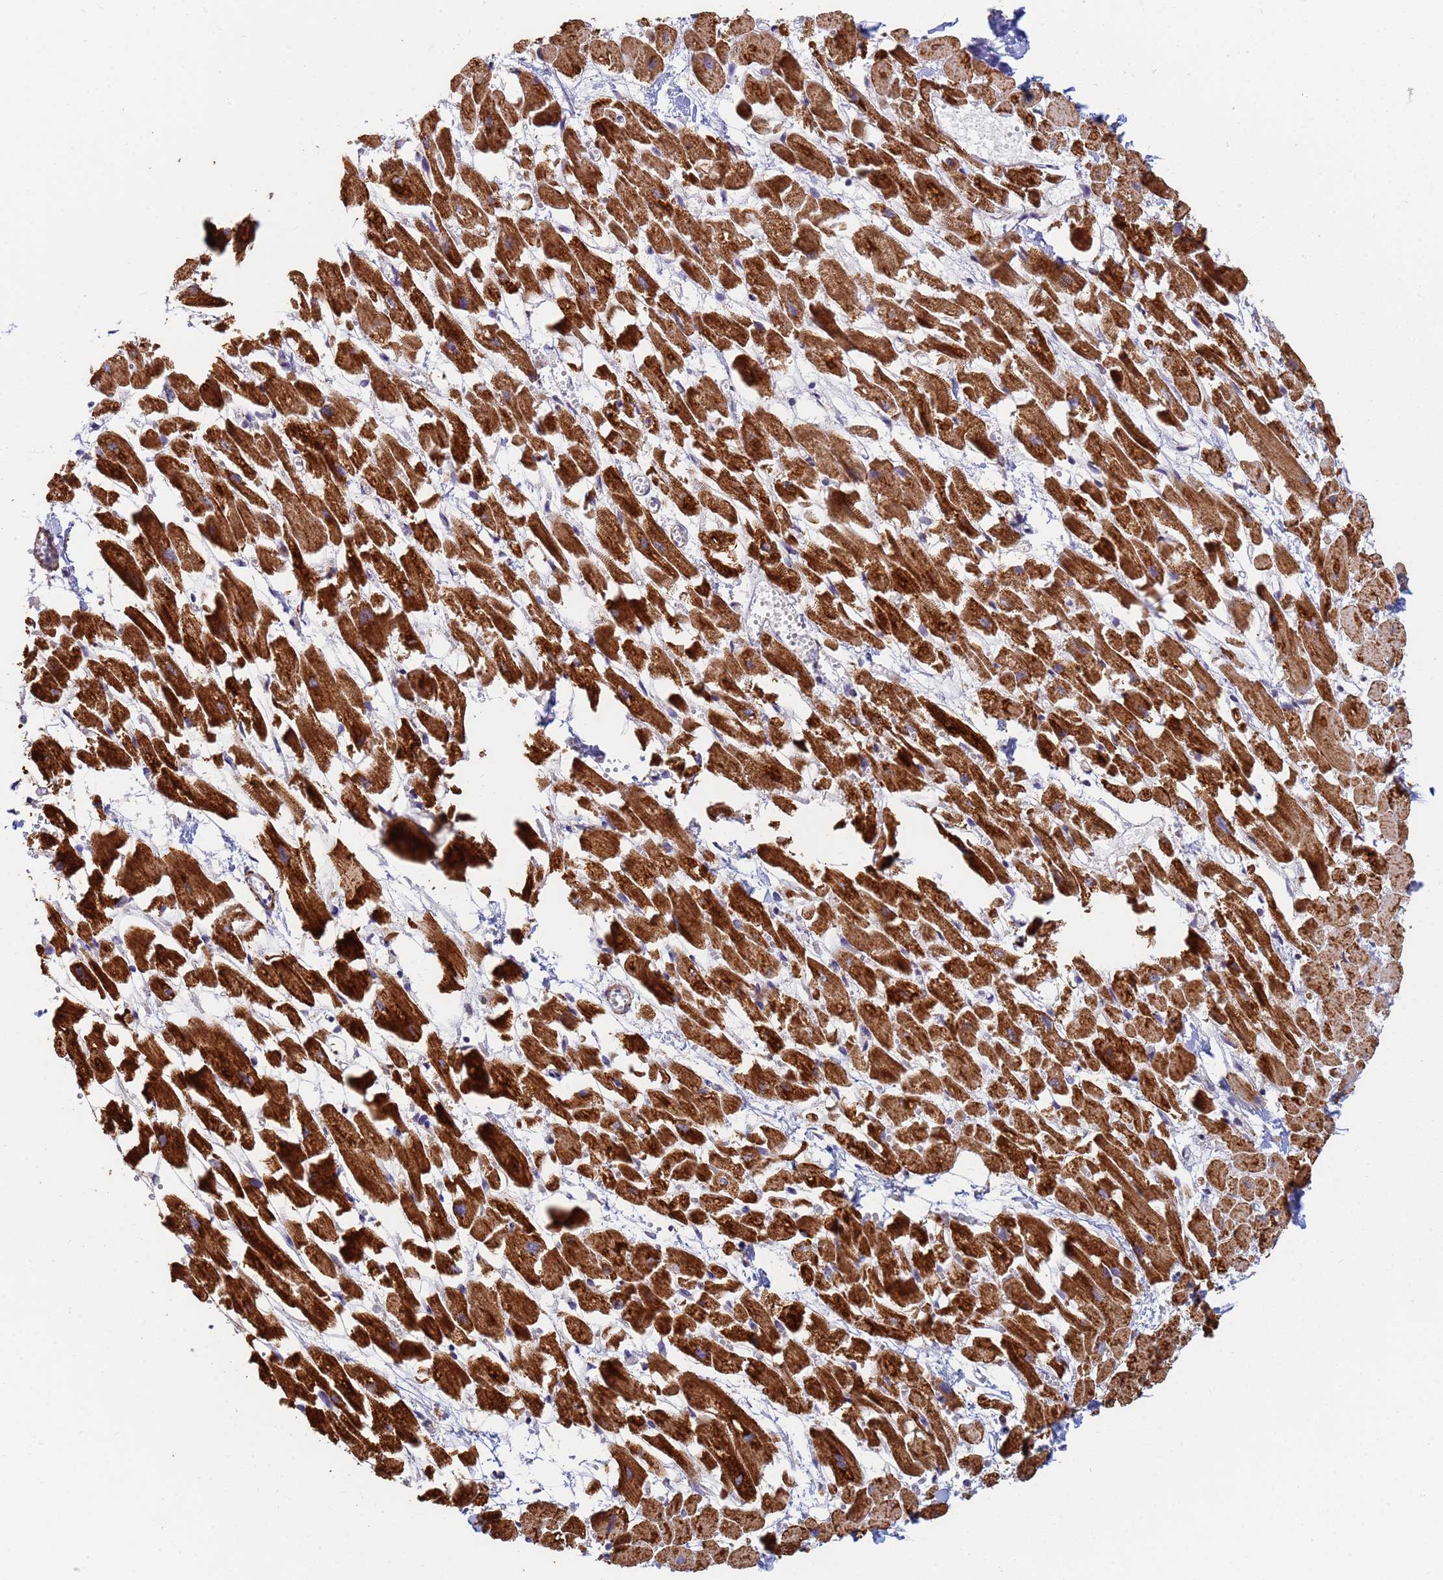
{"staining": {"intensity": "strong", "quantity": ">75%", "location": "cytoplasmic/membranous"}, "tissue": "heart muscle", "cell_type": "Cardiomyocytes", "image_type": "normal", "snomed": [{"axis": "morphology", "description": "Normal tissue, NOS"}, {"axis": "topography", "description": "Heart"}], "caption": "Unremarkable heart muscle was stained to show a protein in brown. There is high levels of strong cytoplasmic/membranous positivity in about >75% of cardiomyocytes. The protein is stained brown, and the nuclei are stained in blue (DAB (3,3'-diaminobenzidine) IHC with brightfield microscopy, high magnification).", "gene": "UQCRHL", "patient": {"sex": "female", "age": 64}}